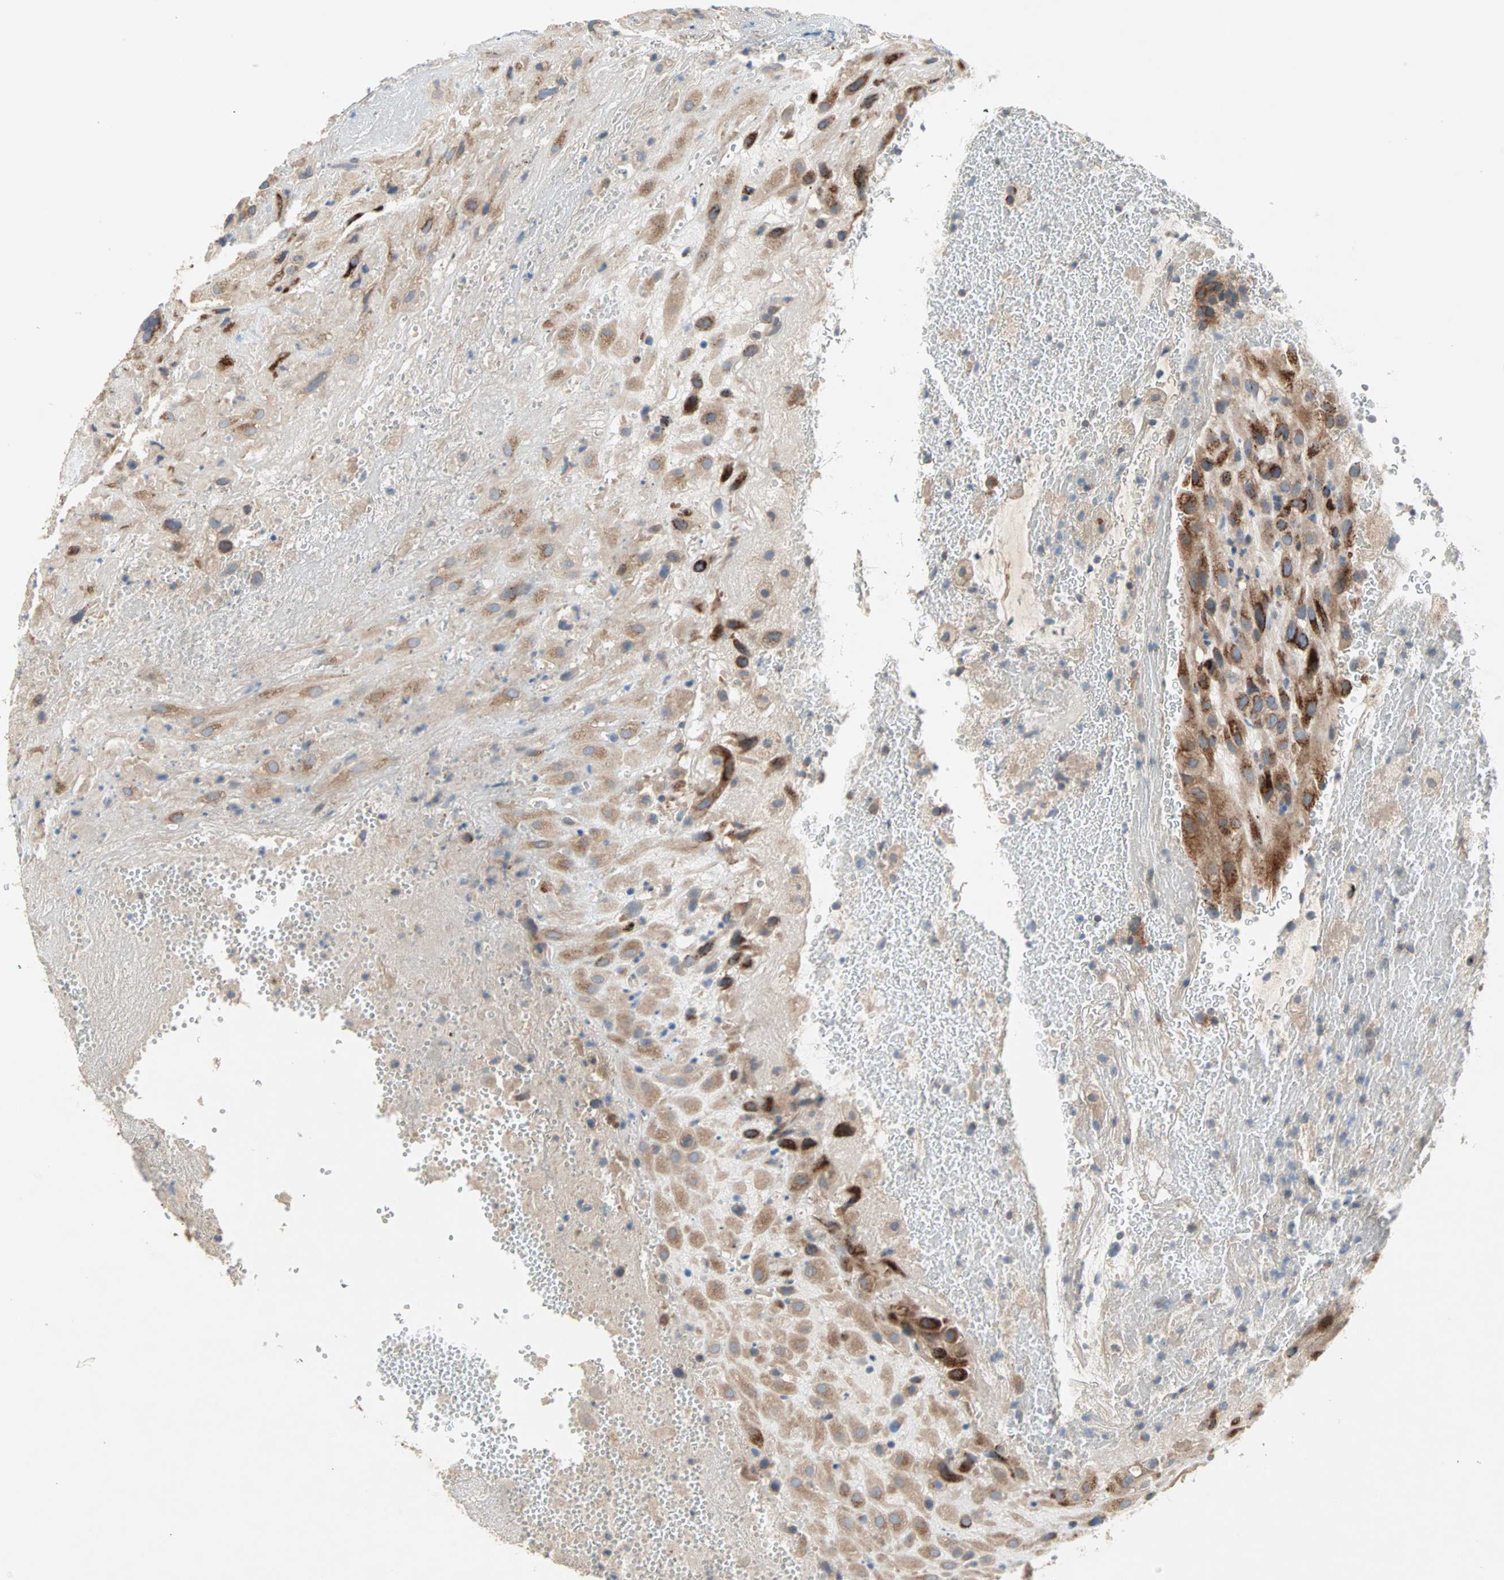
{"staining": {"intensity": "moderate", "quantity": ">75%", "location": "cytoplasmic/membranous"}, "tissue": "placenta", "cell_type": "Decidual cells", "image_type": "normal", "snomed": [{"axis": "morphology", "description": "Normal tissue, NOS"}, {"axis": "topography", "description": "Placenta"}], "caption": "The histopathology image reveals staining of normal placenta, revealing moderate cytoplasmic/membranous protein positivity (brown color) within decidual cells. (DAB (3,3'-diaminobenzidine) IHC with brightfield microscopy, high magnification).", "gene": "PDE8A", "patient": {"sex": "female", "age": 19}}